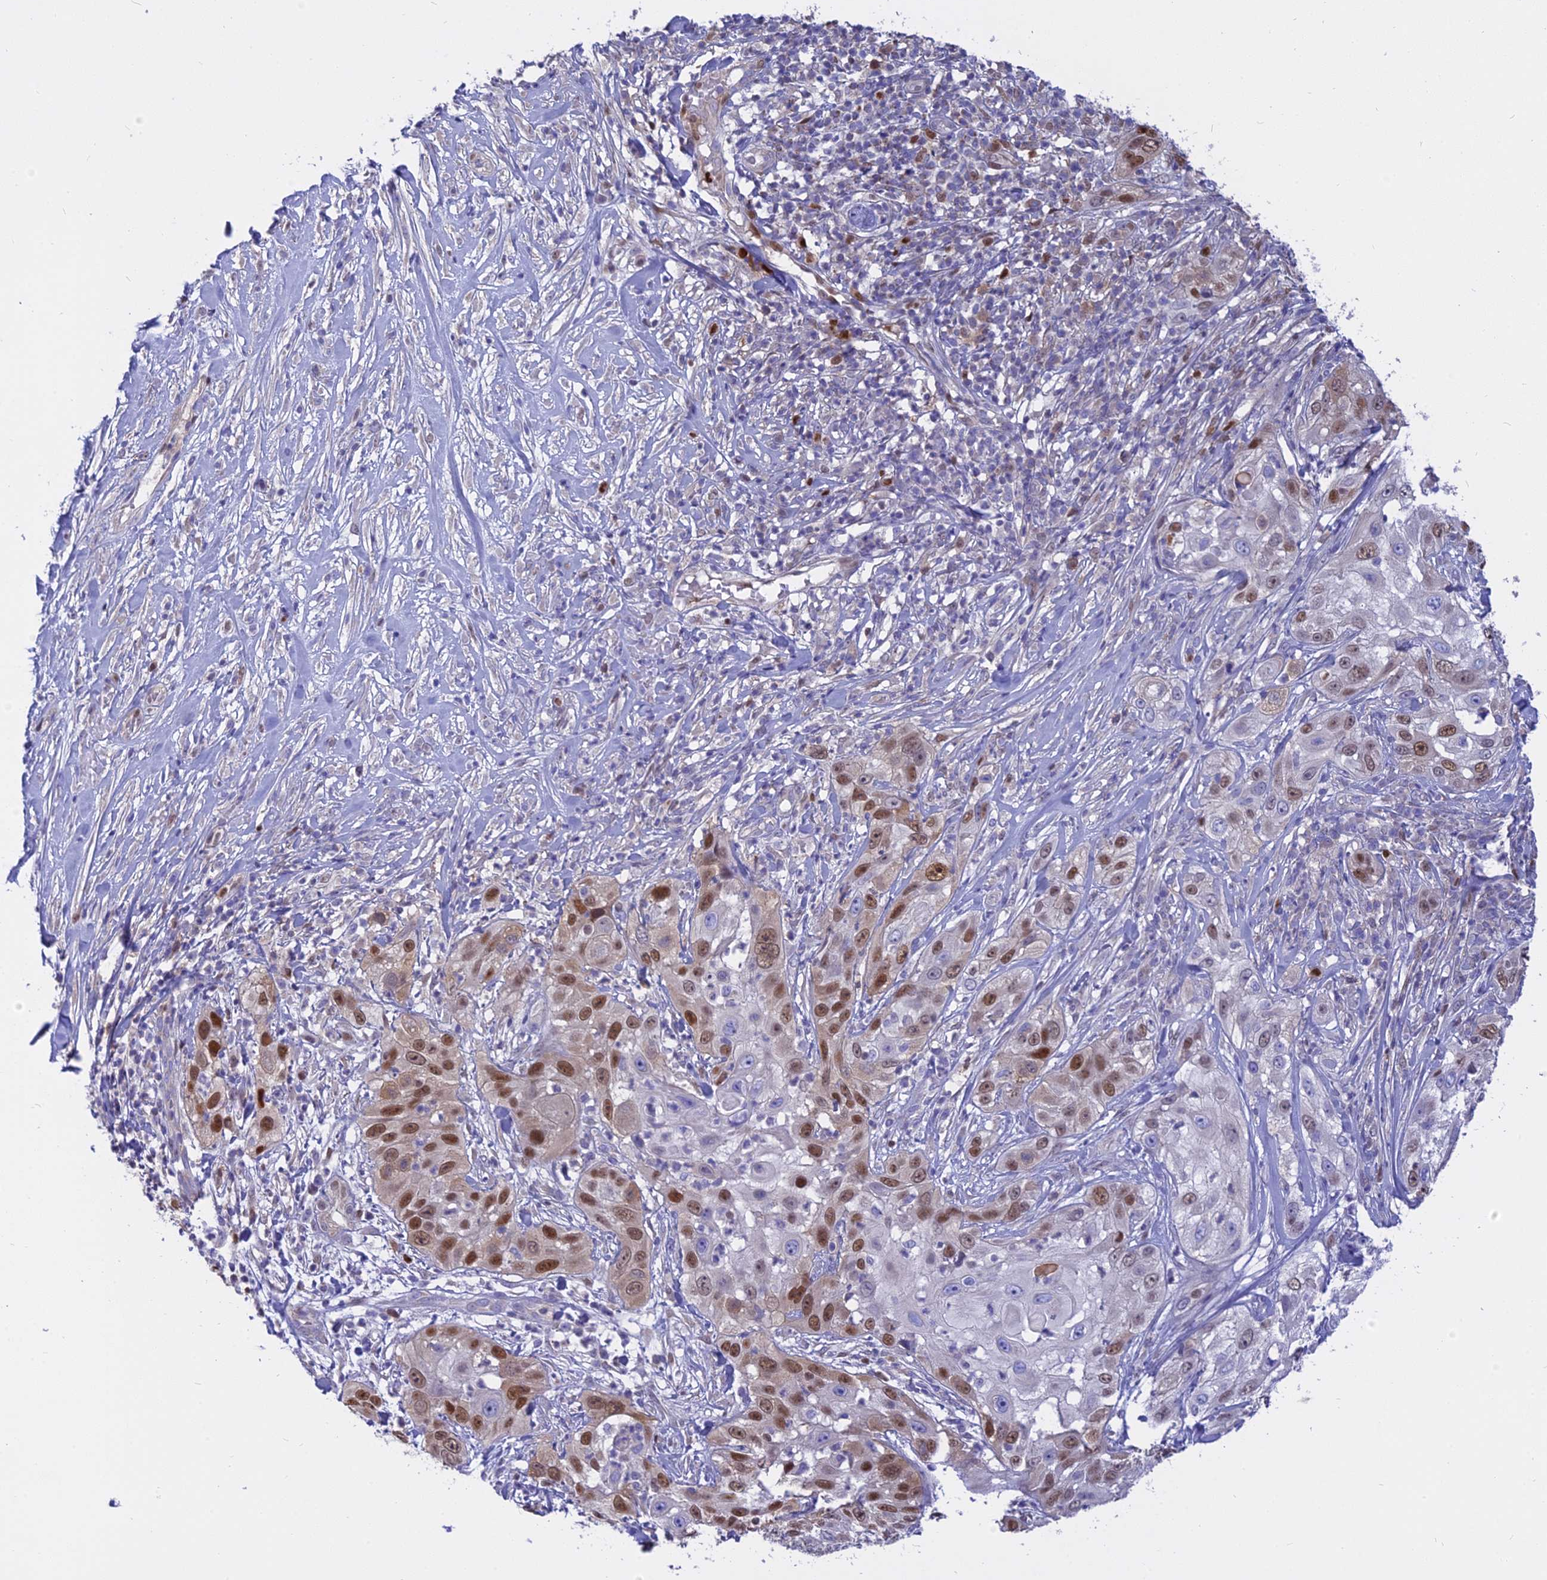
{"staining": {"intensity": "moderate", "quantity": "25%-75%", "location": "nuclear"}, "tissue": "skin cancer", "cell_type": "Tumor cells", "image_type": "cancer", "snomed": [{"axis": "morphology", "description": "Squamous cell carcinoma, NOS"}, {"axis": "topography", "description": "Skin"}], "caption": "The photomicrograph exhibits a brown stain indicating the presence of a protein in the nuclear of tumor cells in skin cancer.", "gene": "CENPV", "patient": {"sex": "female", "age": 44}}